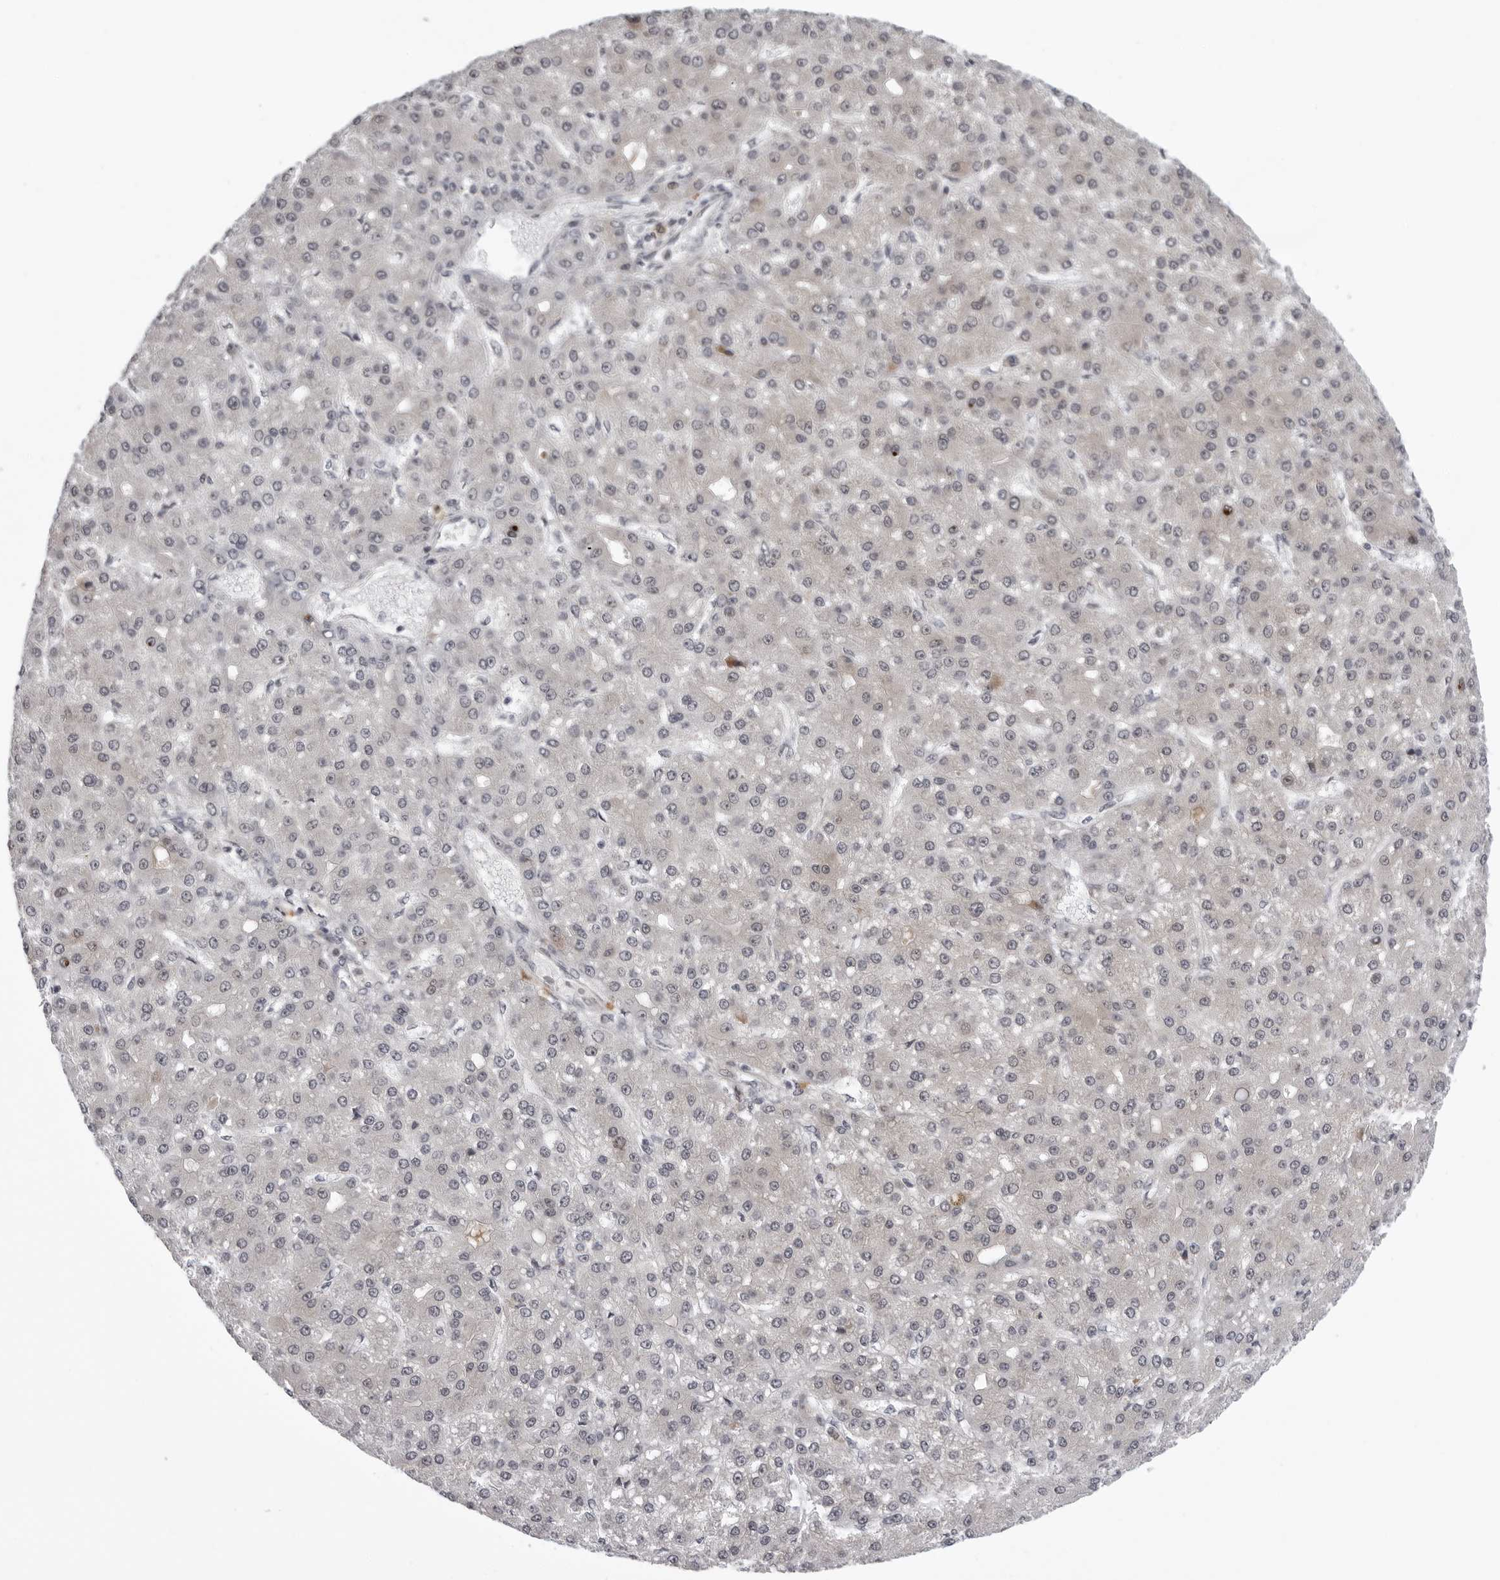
{"staining": {"intensity": "moderate", "quantity": "25%-75%", "location": "cytoplasmic/membranous"}, "tissue": "liver cancer", "cell_type": "Tumor cells", "image_type": "cancer", "snomed": [{"axis": "morphology", "description": "Carcinoma, Hepatocellular, NOS"}, {"axis": "topography", "description": "Liver"}], "caption": "Liver cancer stained with DAB immunohistochemistry demonstrates medium levels of moderate cytoplasmic/membranous positivity in about 25%-75% of tumor cells. (Brightfield microscopy of DAB IHC at high magnification).", "gene": "GCSAML", "patient": {"sex": "male", "age": 67}}